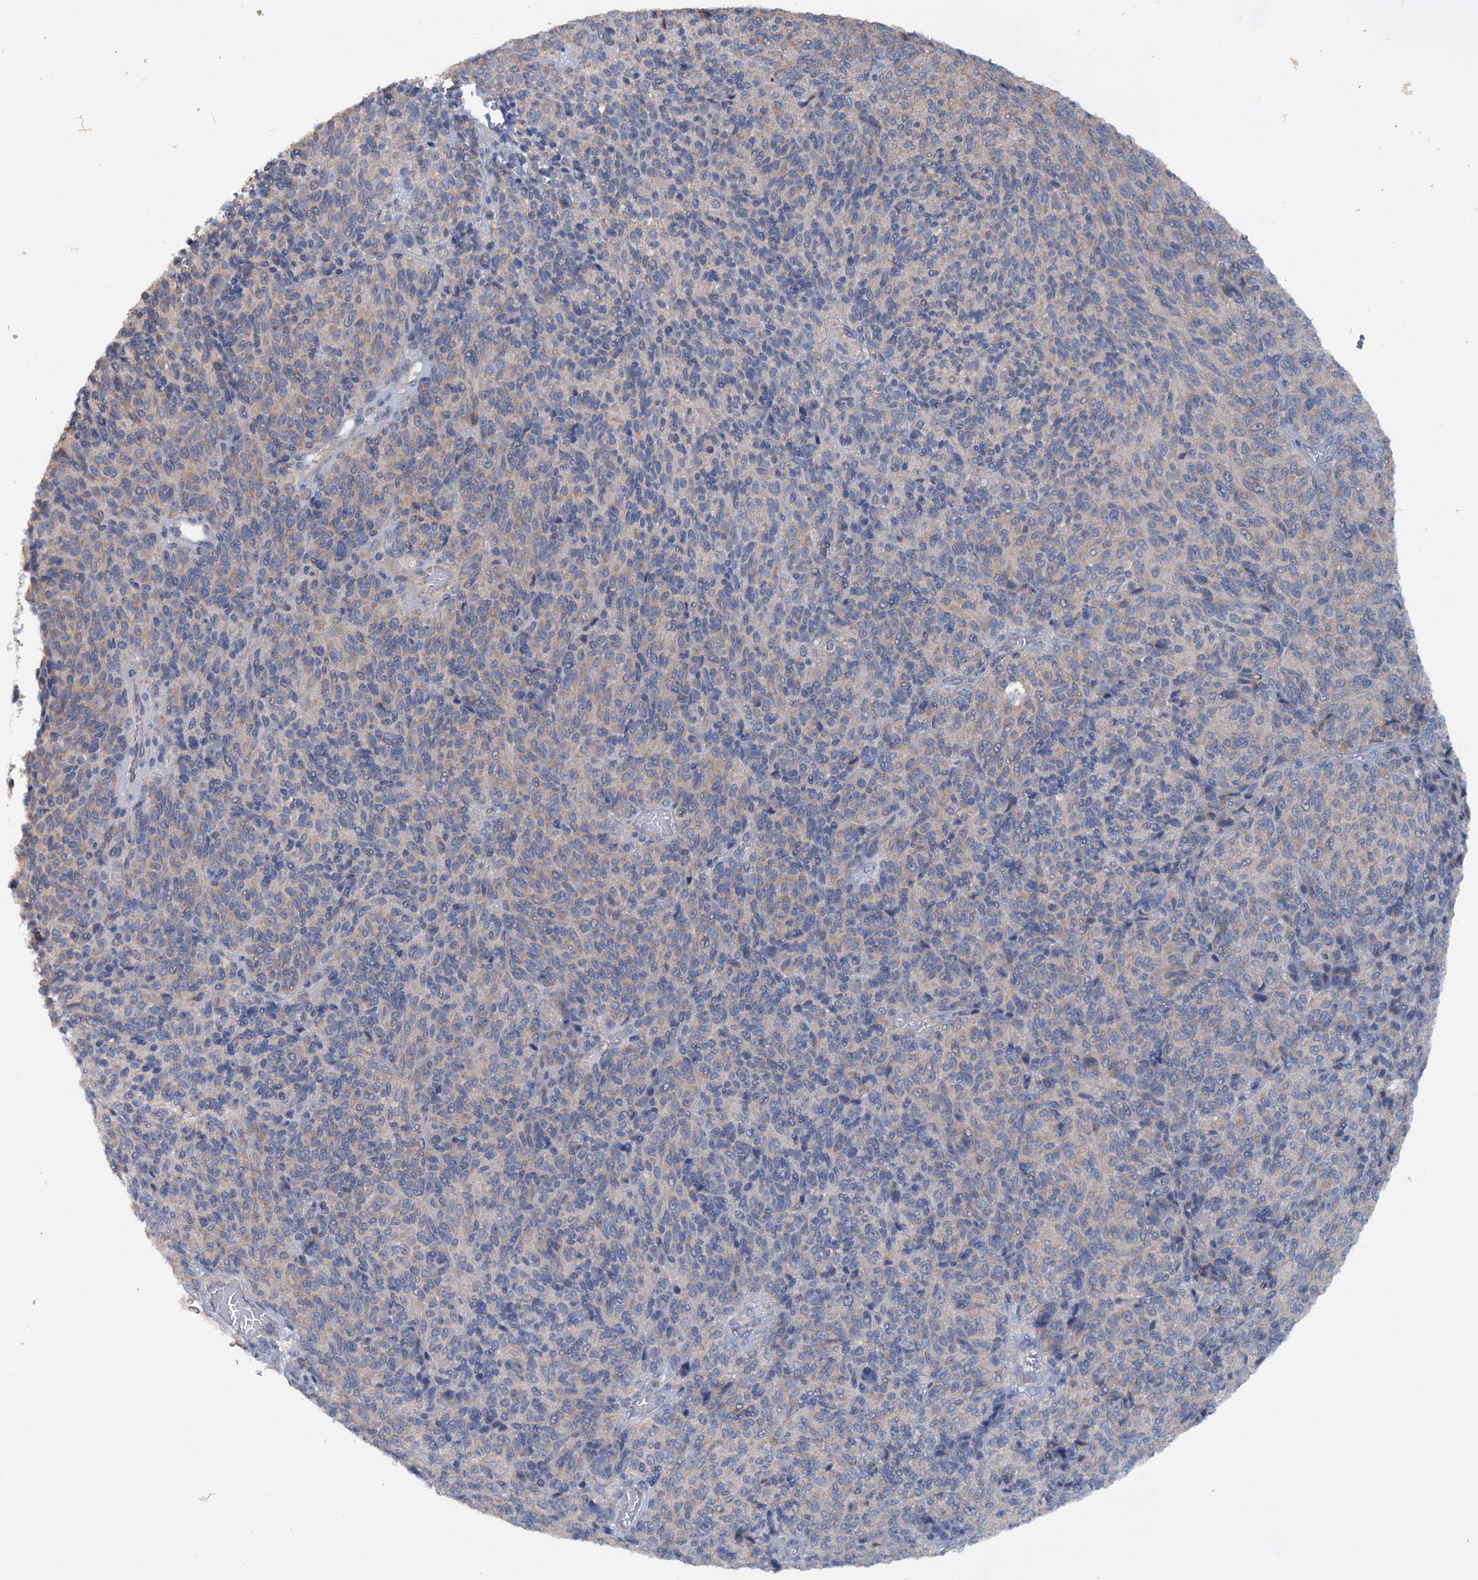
{"staining": {"intensity": "negative", "quantity": "none", "location": "none"}, "tissue": "melanoma", "cell_type": "Tumor cells", "image_type": "cancer", "snomed": [{"axis": "morphology", "description": "Malignant melanoma, Metastatic site"}, {"axis": "topography", "description": "Brain"}], "caption": "The micrograph displays no staining of tumor cells in malignant melanoma (metastatic site).", "gene": "ETFBKMT", "patient": {"sex": "female", "age": 56}}